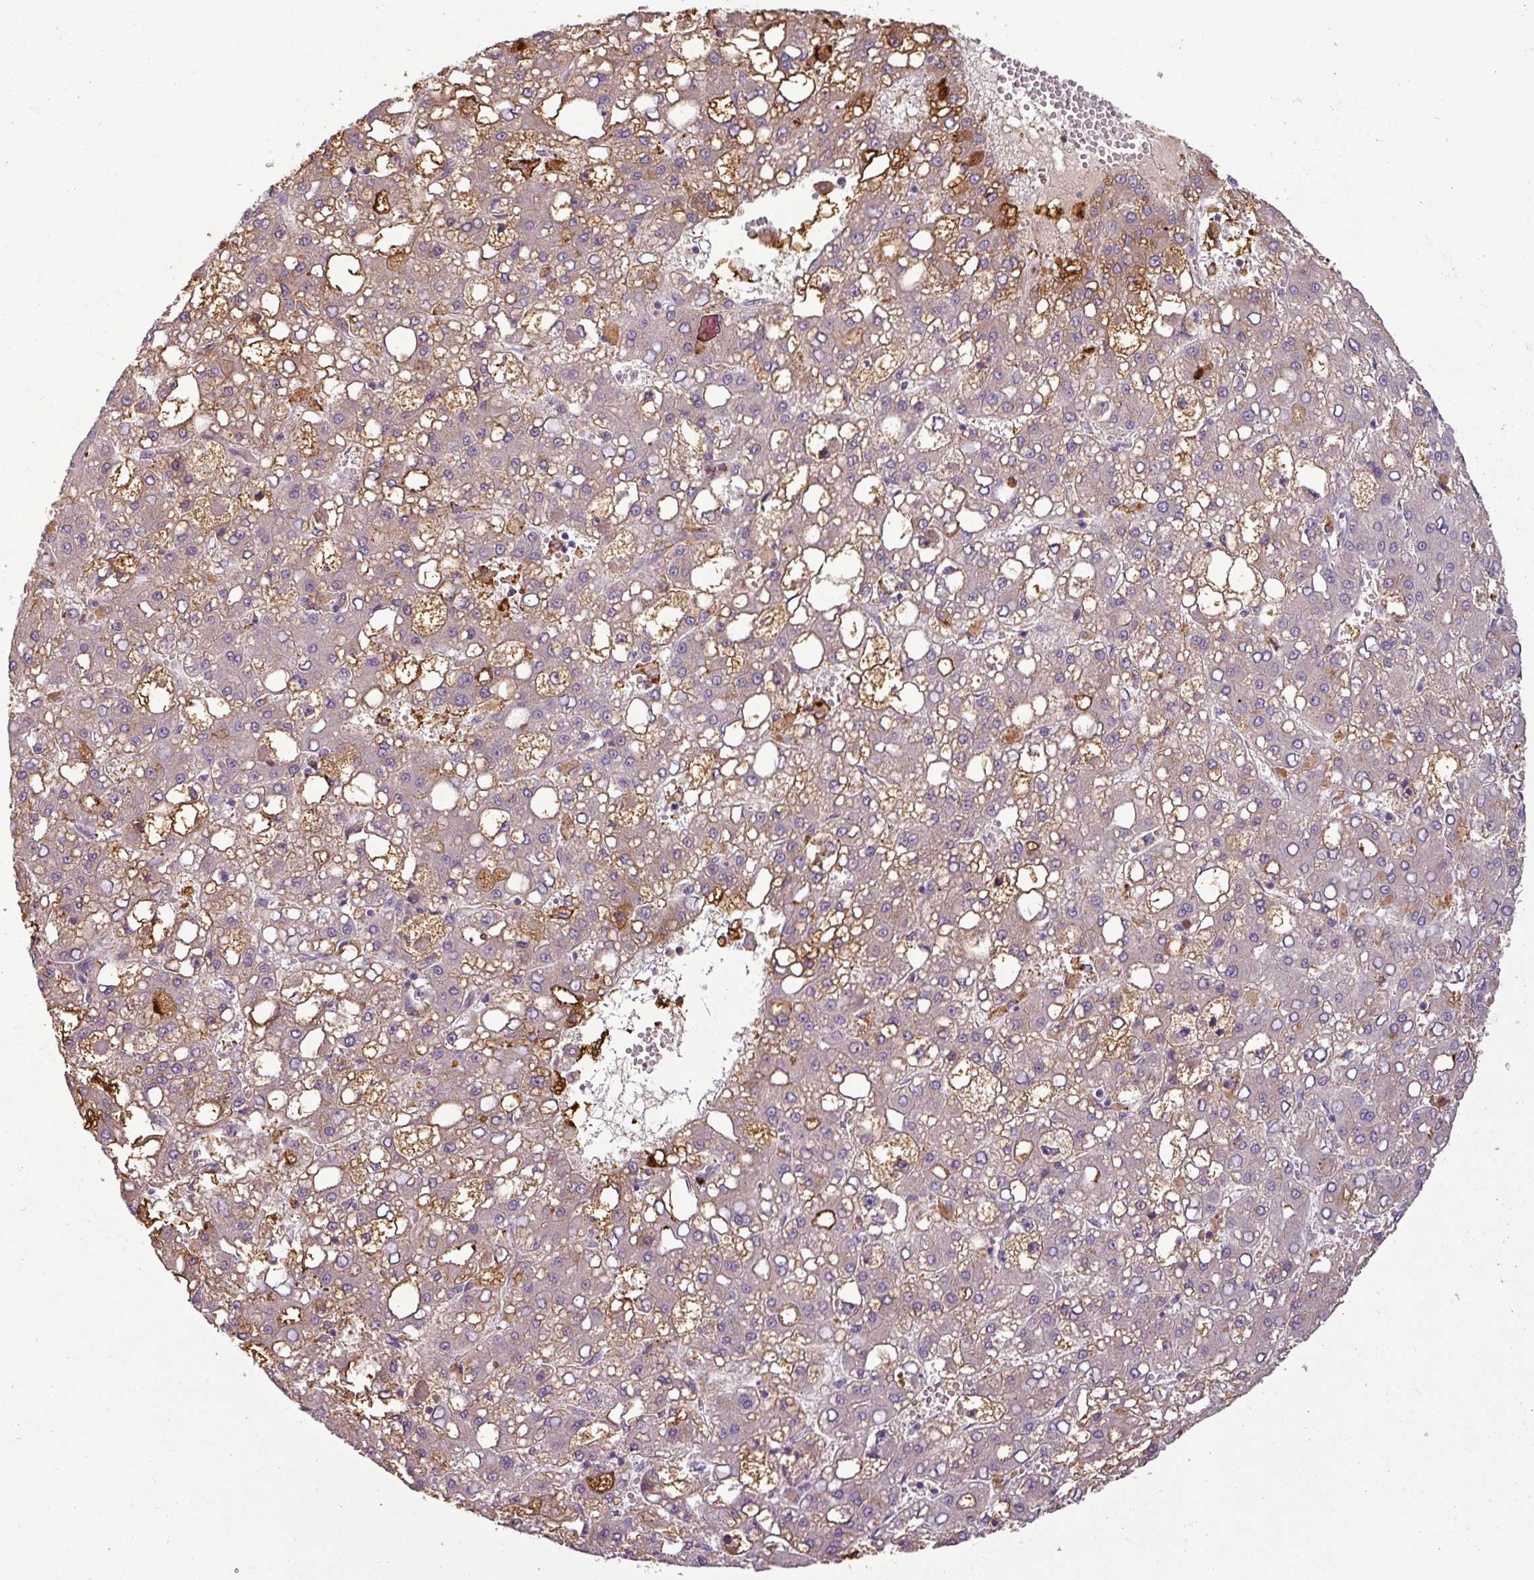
{"staining": {"intensity": "weak", "quantity": "25%-75%", "location": "cytoplasmic/membranous"}, "tissue": "liver cancer", "cell_type": "Tumor cells", "image_type": "cancer", "snomed": [{"axis": "morphology", "description": "Carcinoma, Hepatocellular, NOS"}, {"axis": "topography", "description": "Liver"}], "caption": "Human liver hepatocellular carcinoma stained for a protein (brown) exhibits weak cytoplasmic/membranous positive staining in approximately 25%-75% of tumor cells.", "gene": "APOC1", "patient": {"sex": "male", "age": 65}}